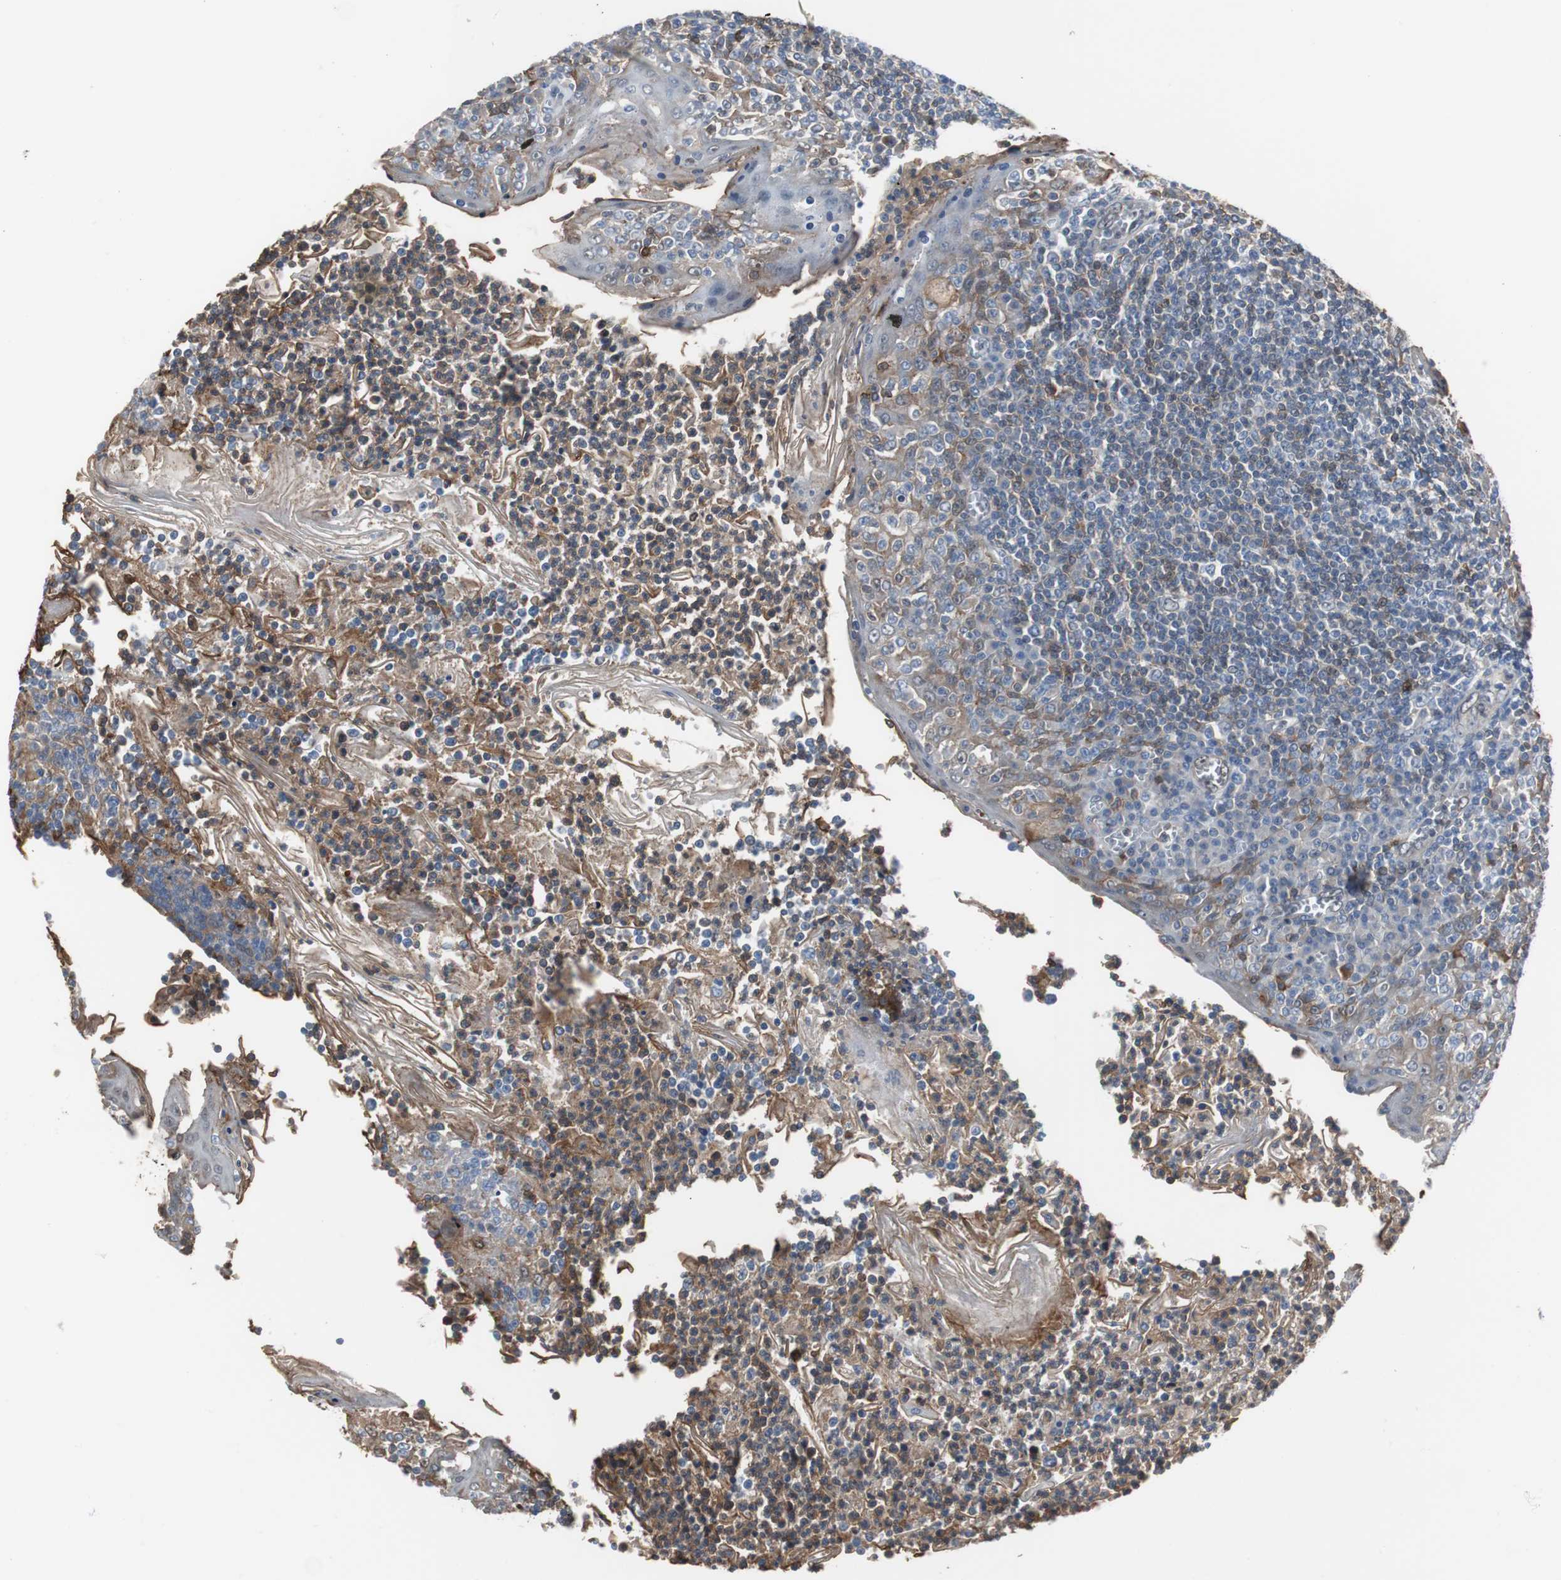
{"staining": {"intensity": "moderate", "quantity": "<25%", "location": "cytoplasmic/membranous"}, "tissue": "tonsil", "cell_type": "Germinal center cells", "image_type": "normal", "snomed": [{"axis": "morphology", "description": "Normal tissue, NOS"}, {"axis": "topography", "description": "Tonsil"}], "caption": "Unremarkable tonsil demonstrates moderate cytoplasmic/membranous expression in approximately <25% of germinal center cells.", "gene": "ANXA4", "patient": {"sex": "male", "age": 31}}